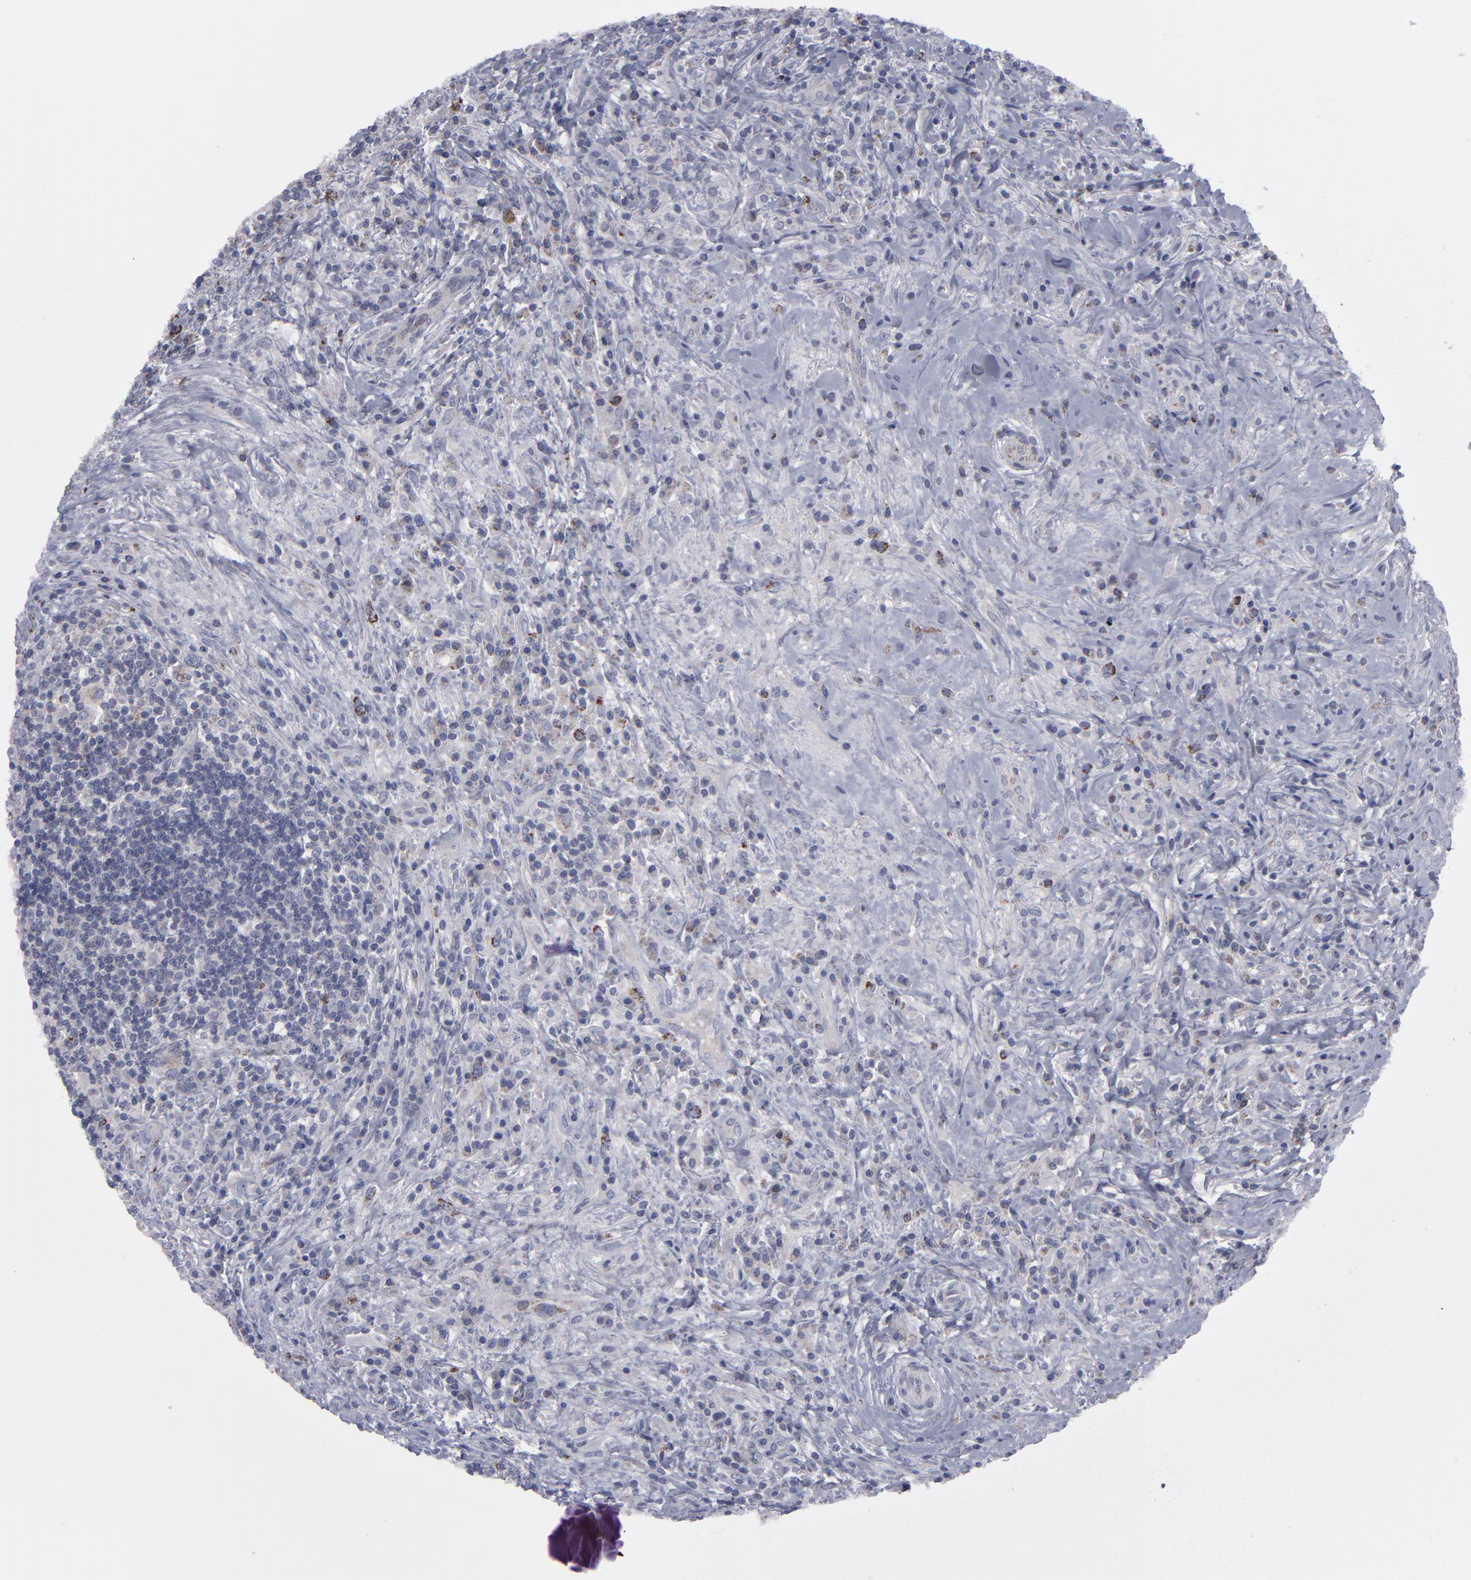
{"staining": {"intensity": "moderate", "quantity": "<25%", "location": "cytoplasmic/membranous"}, "tissue": "lymphoma", "cell_type": "Tumor cells", "image_type": "cancer", "snomed": [{"axis": "morphology", "description": "Hodgkin's disease, NOS"}, {"axis": "topography", "description": "Lymph node"}], "caption": "Immunohistochemistry staining of Hodgkin's disease, which exhibits low levels of moderate cytoplasmic/membranous expression in about <25% of tumor cells indicating moderate cytoplasmic/membranous protein positivity. The staining was performed using DAB (brown) for protein detection and nuclei were counterstained in hematoxylin (blue).", "gene": "MYOM2", "patient": {"sex": "female", "age": 25}}